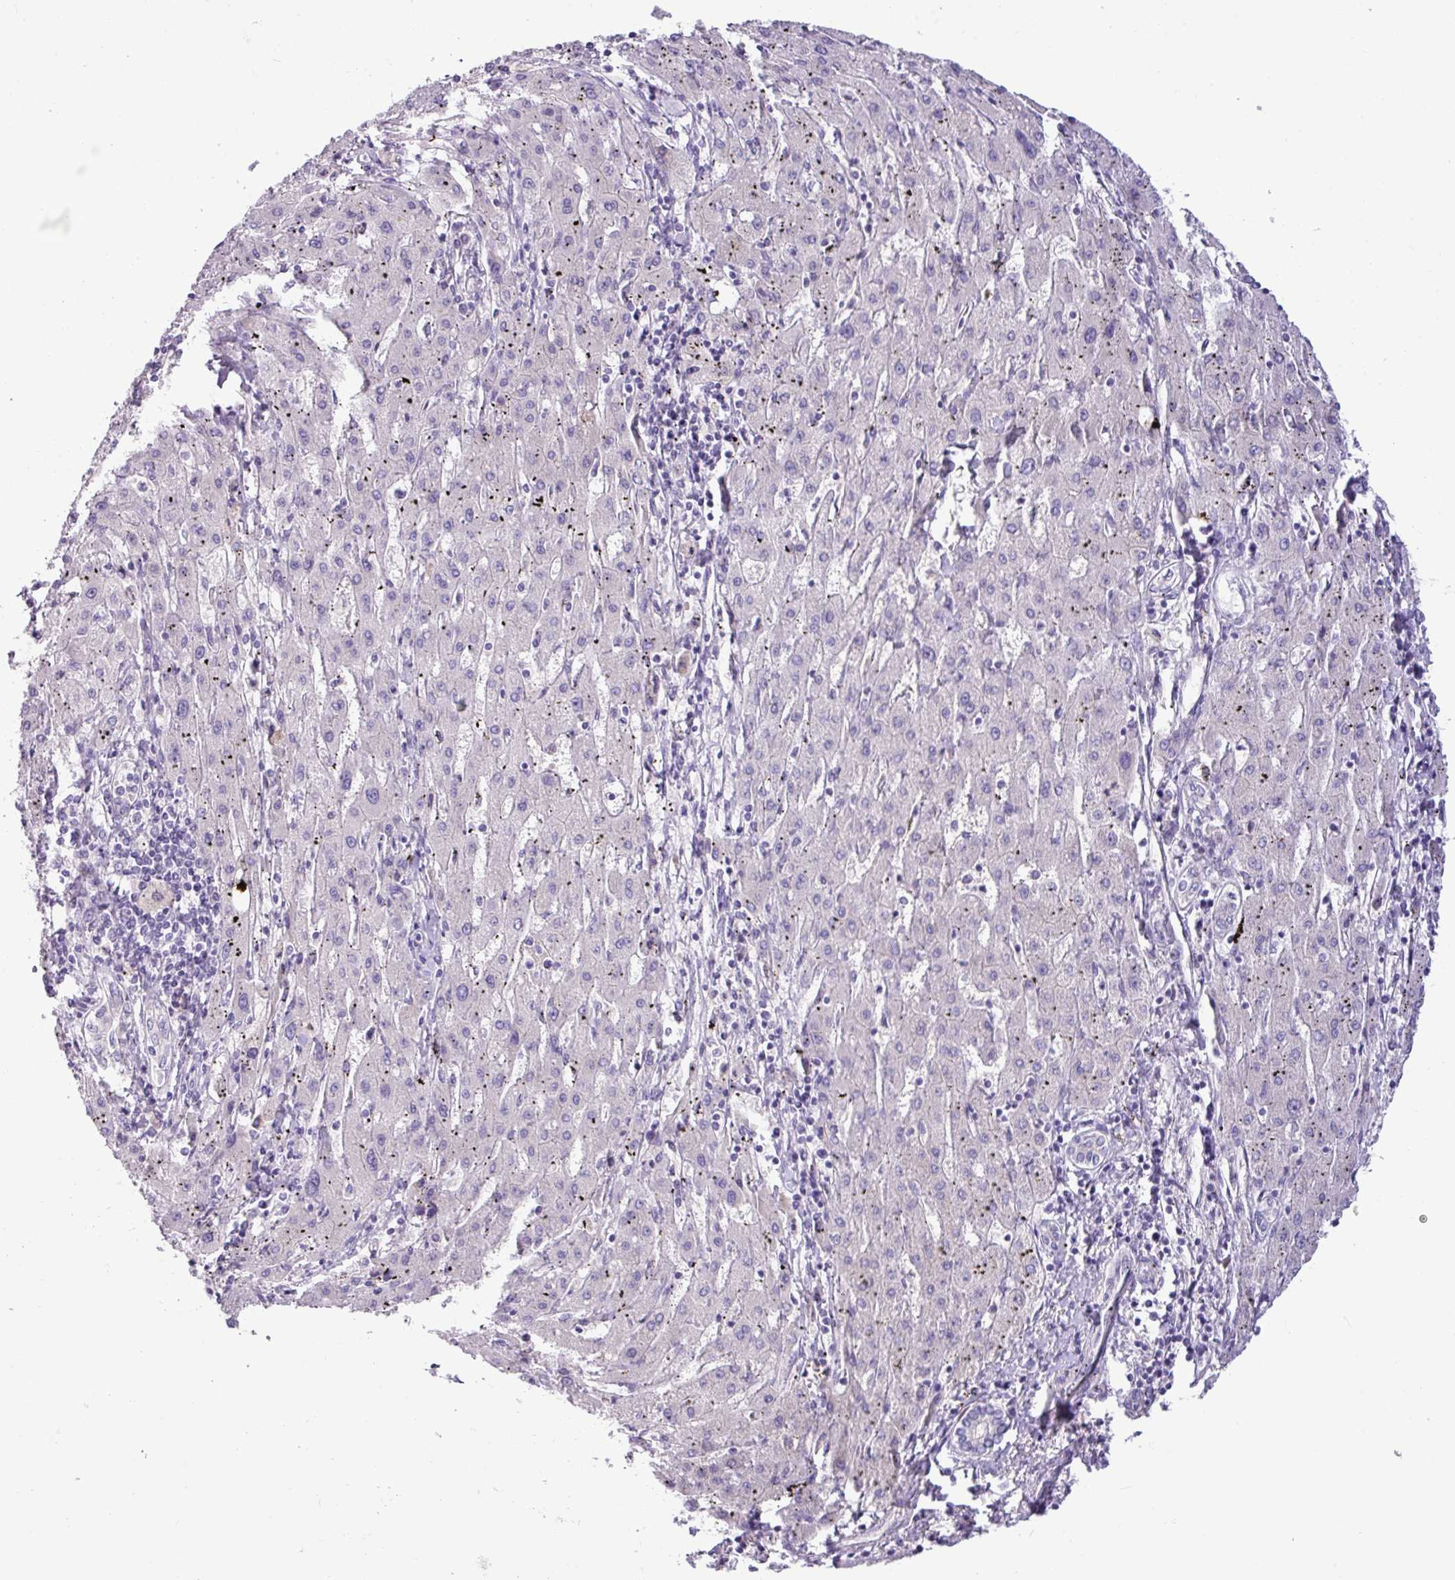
{"staining": {"intensity": "negative", "quantity": "none", "location": "none"}, "tissue": "liver cancer", "cell_type": "Tumor cells", "image_type": "cancer", "snomed": [{"axis": "morphology", "description": "Carcinoma, Hepatocellular, NOS"}, {"axis": "topography", "description": "Liver"}], "caption": "Protein analysis of liver cancer (hepatocellular carcinoma) exhibits no significant staining in tumor cells.", "gene": "STIMATE", "patient": {"sex": "male", "age": 72}}